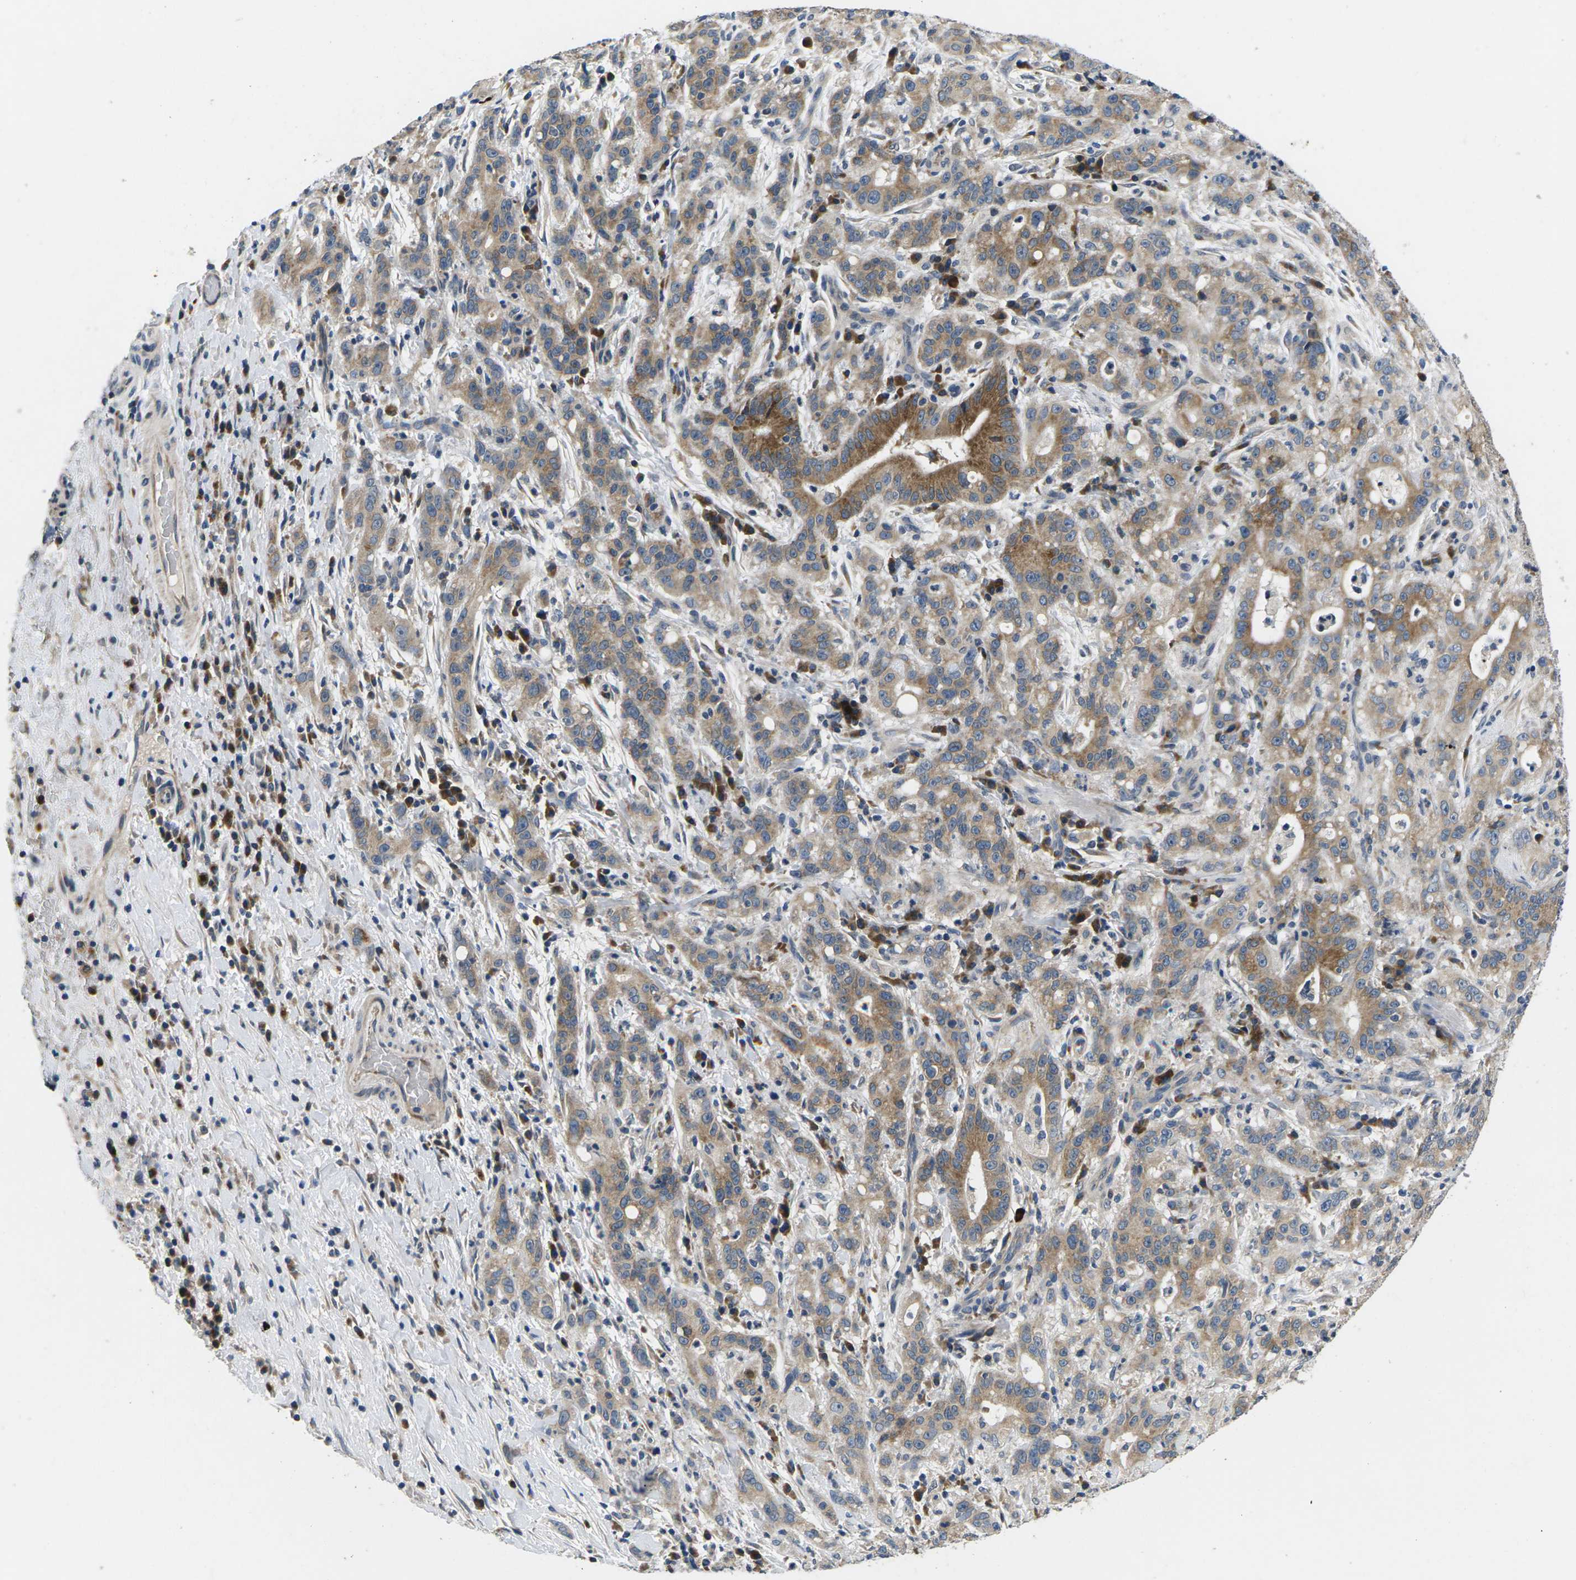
{"staining": {"intensity": "moderate", "quantity": "25%-75%", "location": "cytoplasmic/membranous"}, "tissue": "liver cancer", "cell_type": "Tumor cells", "image_type": "cancer", "snomed": [{"axis": "morphology", "description": "Cholangiocarcinoma"}, {"axis": "topography", "description": "Liver"}], "caption": "Moderate cytoplasmic/membranous staining is appreciated in about 25%-75% of tumor cells in liver cancer (cholangiocarcinoma).", "gene": "ERGIC3", "patient": {"sex": "female", "age": 38}}